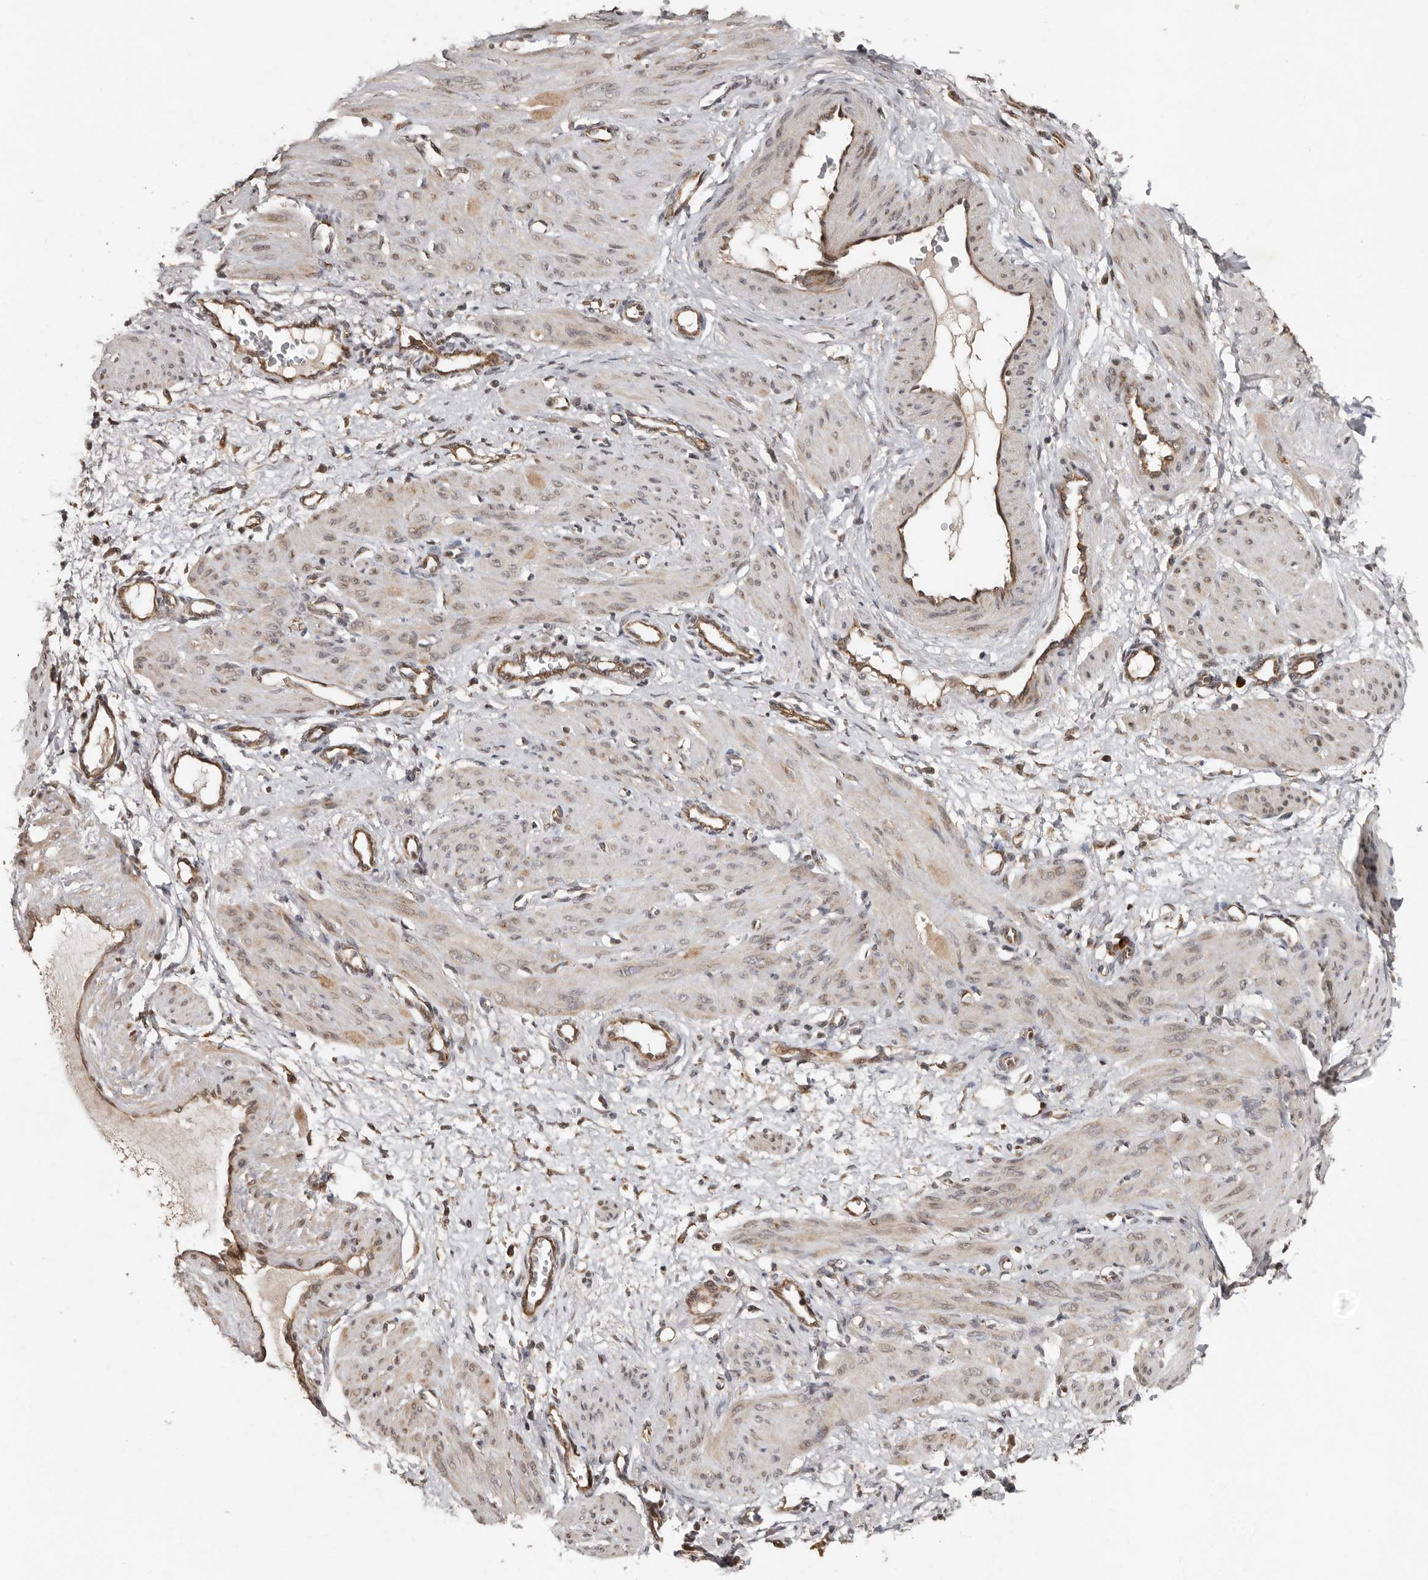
{"staining": {"intensity": "weak", "quantity": "25%-75%", "location": "cytoplasmic/membranous"}, "tissue": "smooth muscle", "cell_type": "Smooth muscle cells", "image_type": "normal", "snomed": [{"axis": "morphology", "description": "Normal tissue, NOS"}, {"axis": "topography", "description": "Endometrium"}], "caption": "Smooth muscle stained with DAB IHC demonstrates low levels of weak cytoplasmic/membranous positivity in about 25%-75% of smooth muscle cells.", "gene": "LRGUK", "patient": {"sex": "female", "age": 33}}